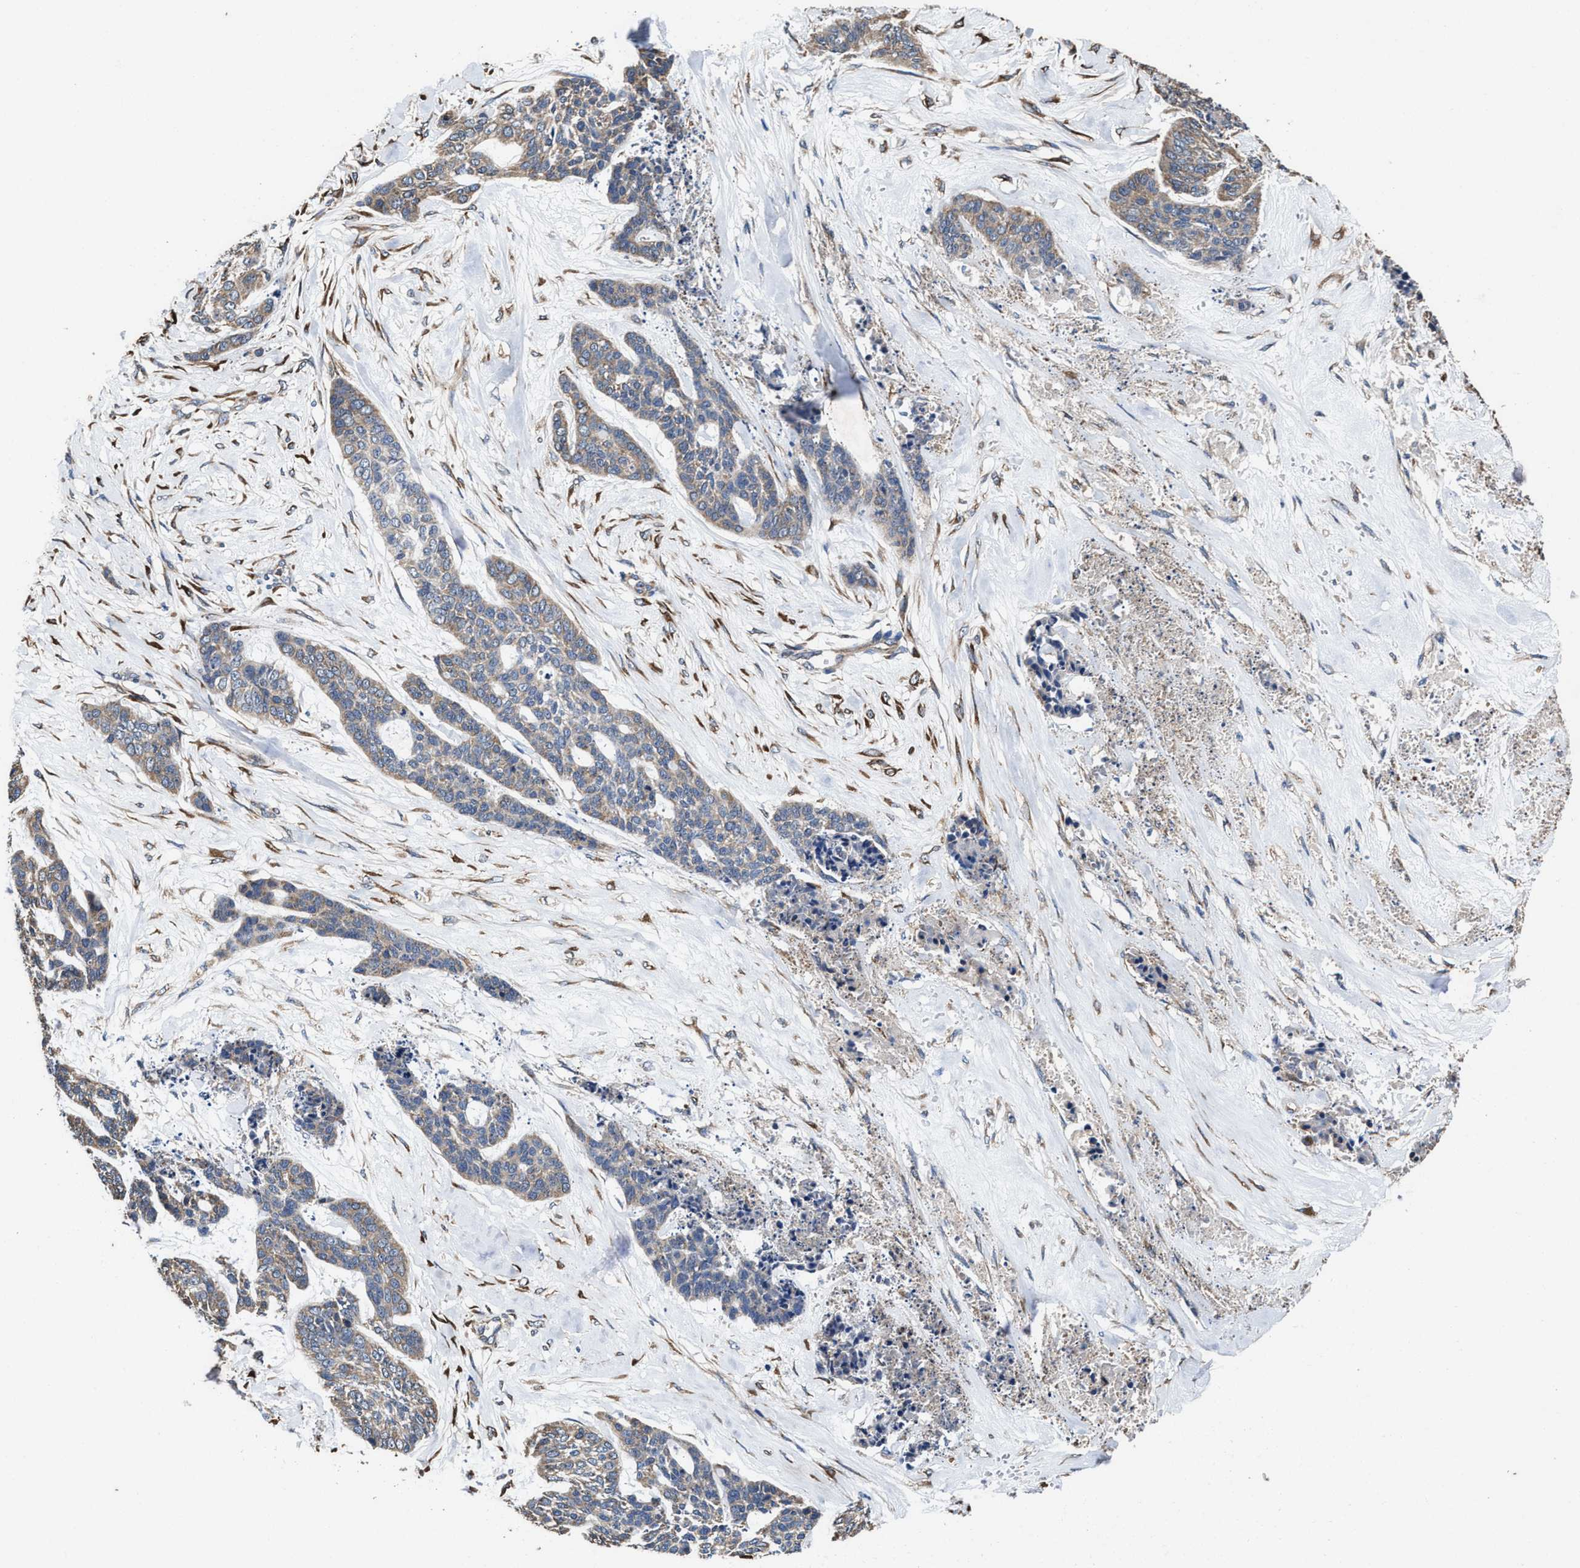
{"staining": {"intensity": "weak", "quantity": "25%-75%", "location": "cytoplasmic/membranous"}, "tissue": "skin cancer", "cell_type": "Tumor cells", "image_type": "cancer", "snomed": [{"axis": "morphology", "description": "Basal cell carcinoma"}, {"axis": "topography", "description": "Skin"}], "caption": "IHC (DAB (3,3'-diaminobenzidine)) staining of skin cancer (basal cell carcinoma) shows weak cytoplasmic/membranous protein positivity in approximately 25%-75% of tumor cells.", "gene": "IDNK", "patient": {"sex": "female", "age": 64}}